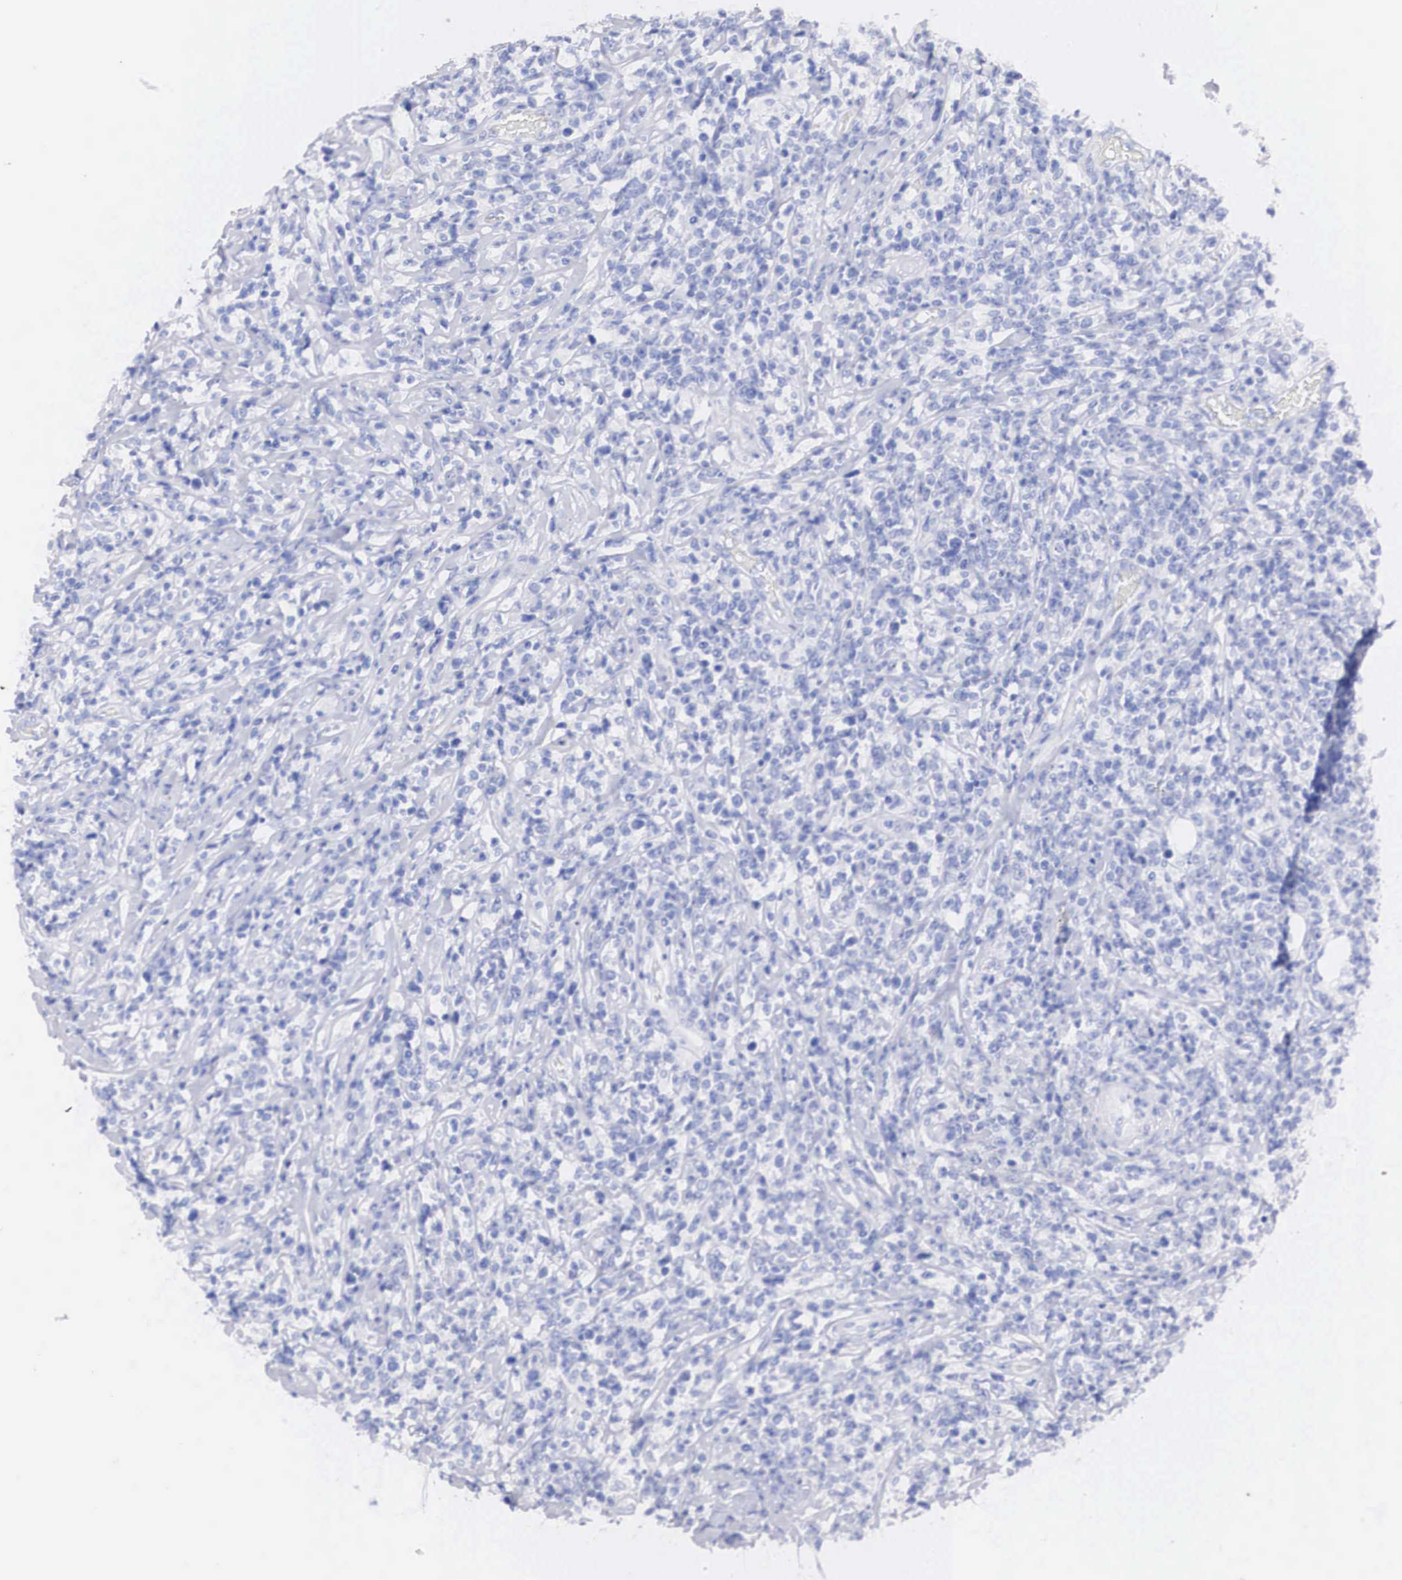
{"staining": {"intensity": "negative", "quantity": "none", "location": "none"}, "tissue": "lymphoma", "cell_type": "Tumor cells", "image_type": "cancer", "snomed": [{"axis": "morphology", "description": "Malignant lymphoma, non-Hodgkin's type, High grade"}, {"axis": "topography", "description": "Colon"}], "caption": "Lymphoma was stained to show a protein in brown. There is no significant expression in tumor cells. The staining is performed using DAB brown chromogen with nuclei counter-stained in using hematoxylin.", "gene": "ERBB2", "patient": {"sex": "male", "age": 82}}